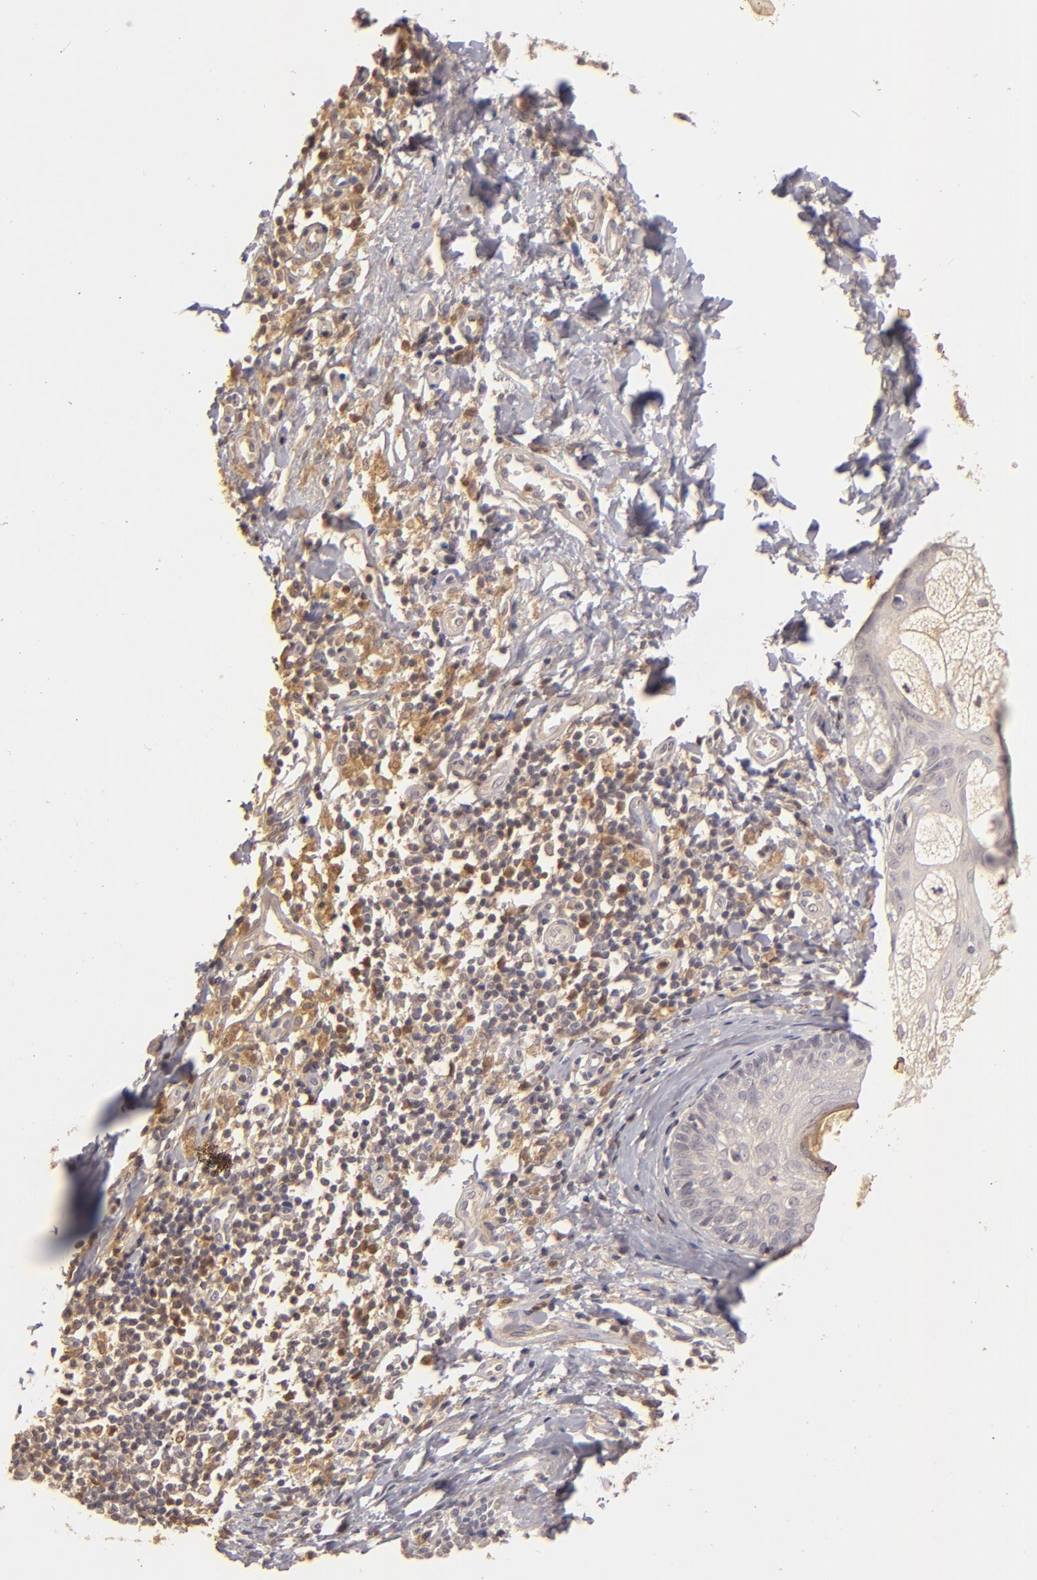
{"staining": {"intensity": "strong", "quantity": ">75%", "location": "cytoplasmic/membranous"}, "tissue": "melanoma", "cell_type": "Tumor cells", "image_type": "cancer", "snomed": [{"axis": "morphology", "description": "Malignant melanoma, NOS"}, {"axis": "topography", "description": "Skin"}], "caption": "This image reveals immunohistochemistry (IHC) staining of melanoma, with high strong cytoplasmic/membranous positivity in approximately >75% of tumor cells.", "gene": "PRKCD", "patient": {"sex": "male", "age": 23}}